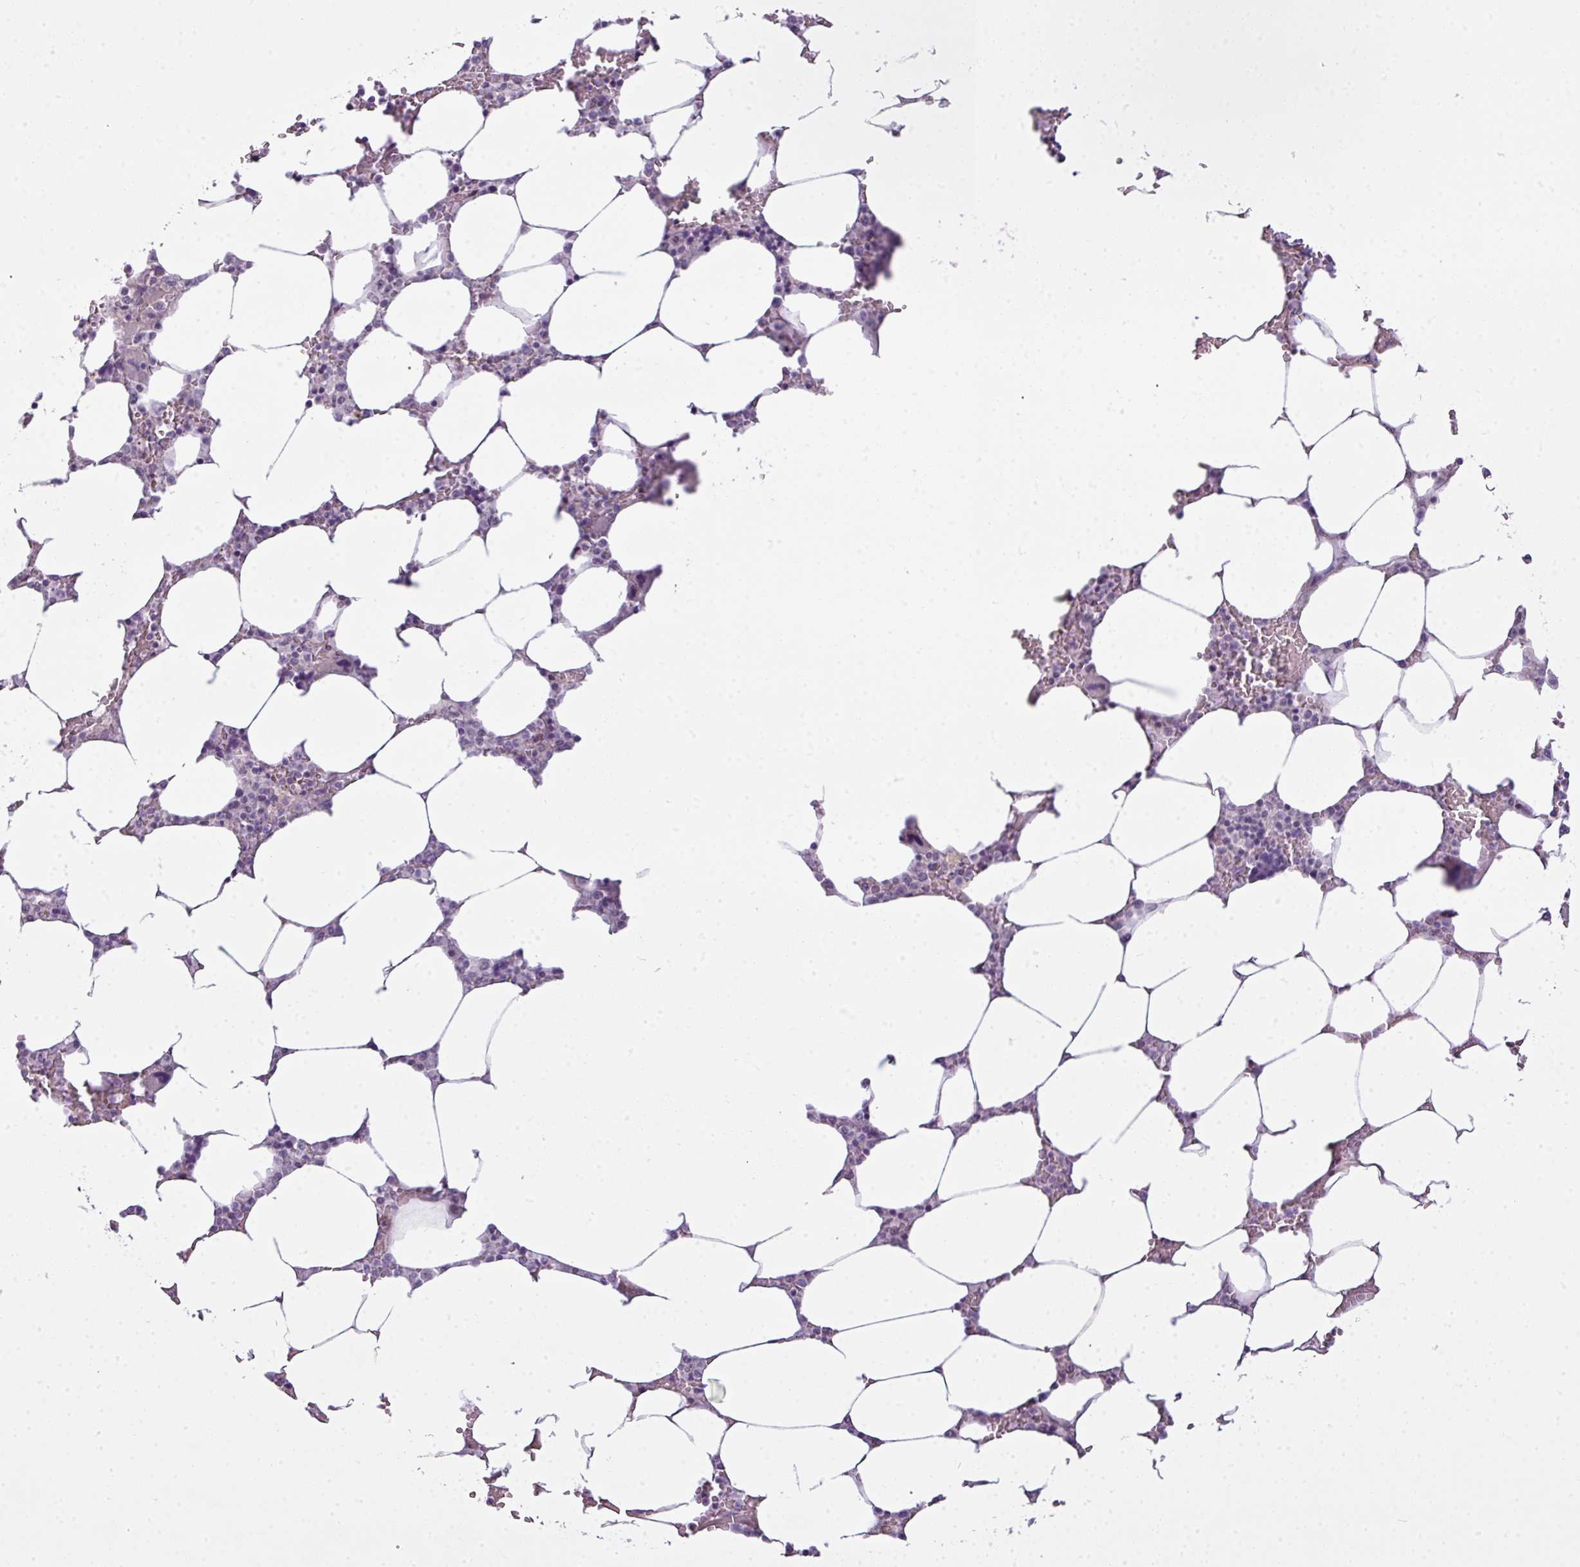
{"staining": {"intensity": "negative", "quantity": "none", "location": "none"}, "tissue": "bone marrow", "cell_type": "Hematopoietic cells", "image_type": "normal", "snomed": [{"axis": "morphology", "description": "Normal tissue, NOS"}, {"axis": "topography", "description": "Bone marrow"}], "caption": "Hematopoietic cells show no significant protein staining in benign bone marrow. (Stains: DAB (3,3'-diaminobenzidine) IHC with hematoxylin counter stain, Microscopy: brightfield microscopy at high magnification).", "gene": "ZNF688", "patient": {"sex": "male", "age": 64}}